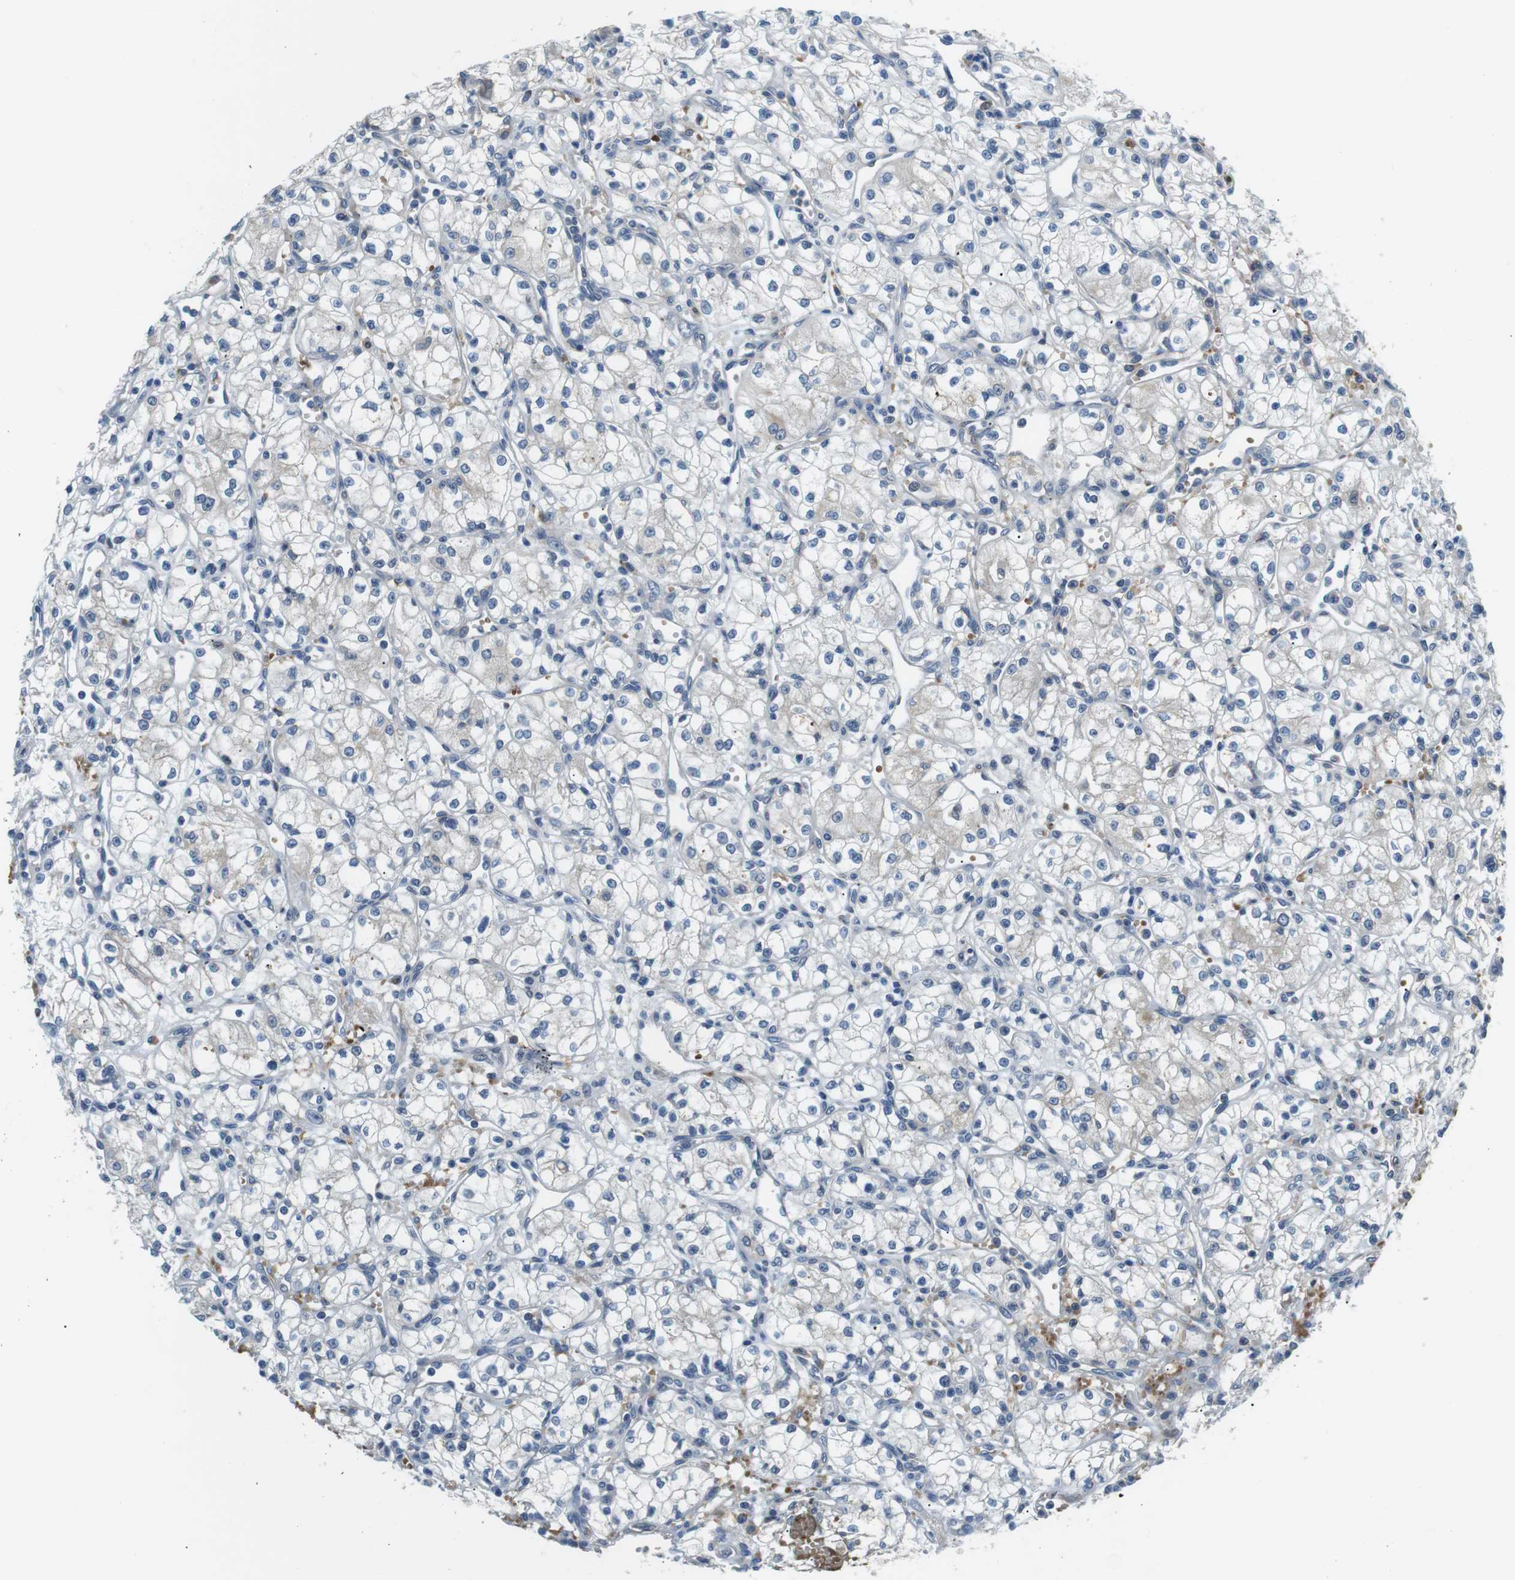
{"staining": {"intensity": "negative", "quantity": "none", "location": "none"}, "tissue": "renal cancer", "cell_type": "Tumor cells", "image_type": "cancer", "snomed": [{"axis": "morphology", "description": "Normal tissue, NOS"}, {"axis": "morphology", "description": "Adenocarcinoma, NOS"}, {"axis": "topography", "description": "Kidney"}], "caption": "This is a photomicrograph of immunohistochemistry (IHC) staining of adenocarcinoma (renal), which shows no expression in tumor cells. Brightfield microscopy of immunohistochemistry stained with DAB (3,3'-diaminobenzidine) (brown) and hematoxylin (blue), captured at high magnification.", "gene": "WSCD1", "patient": {"sex": "male", "age": 59}}